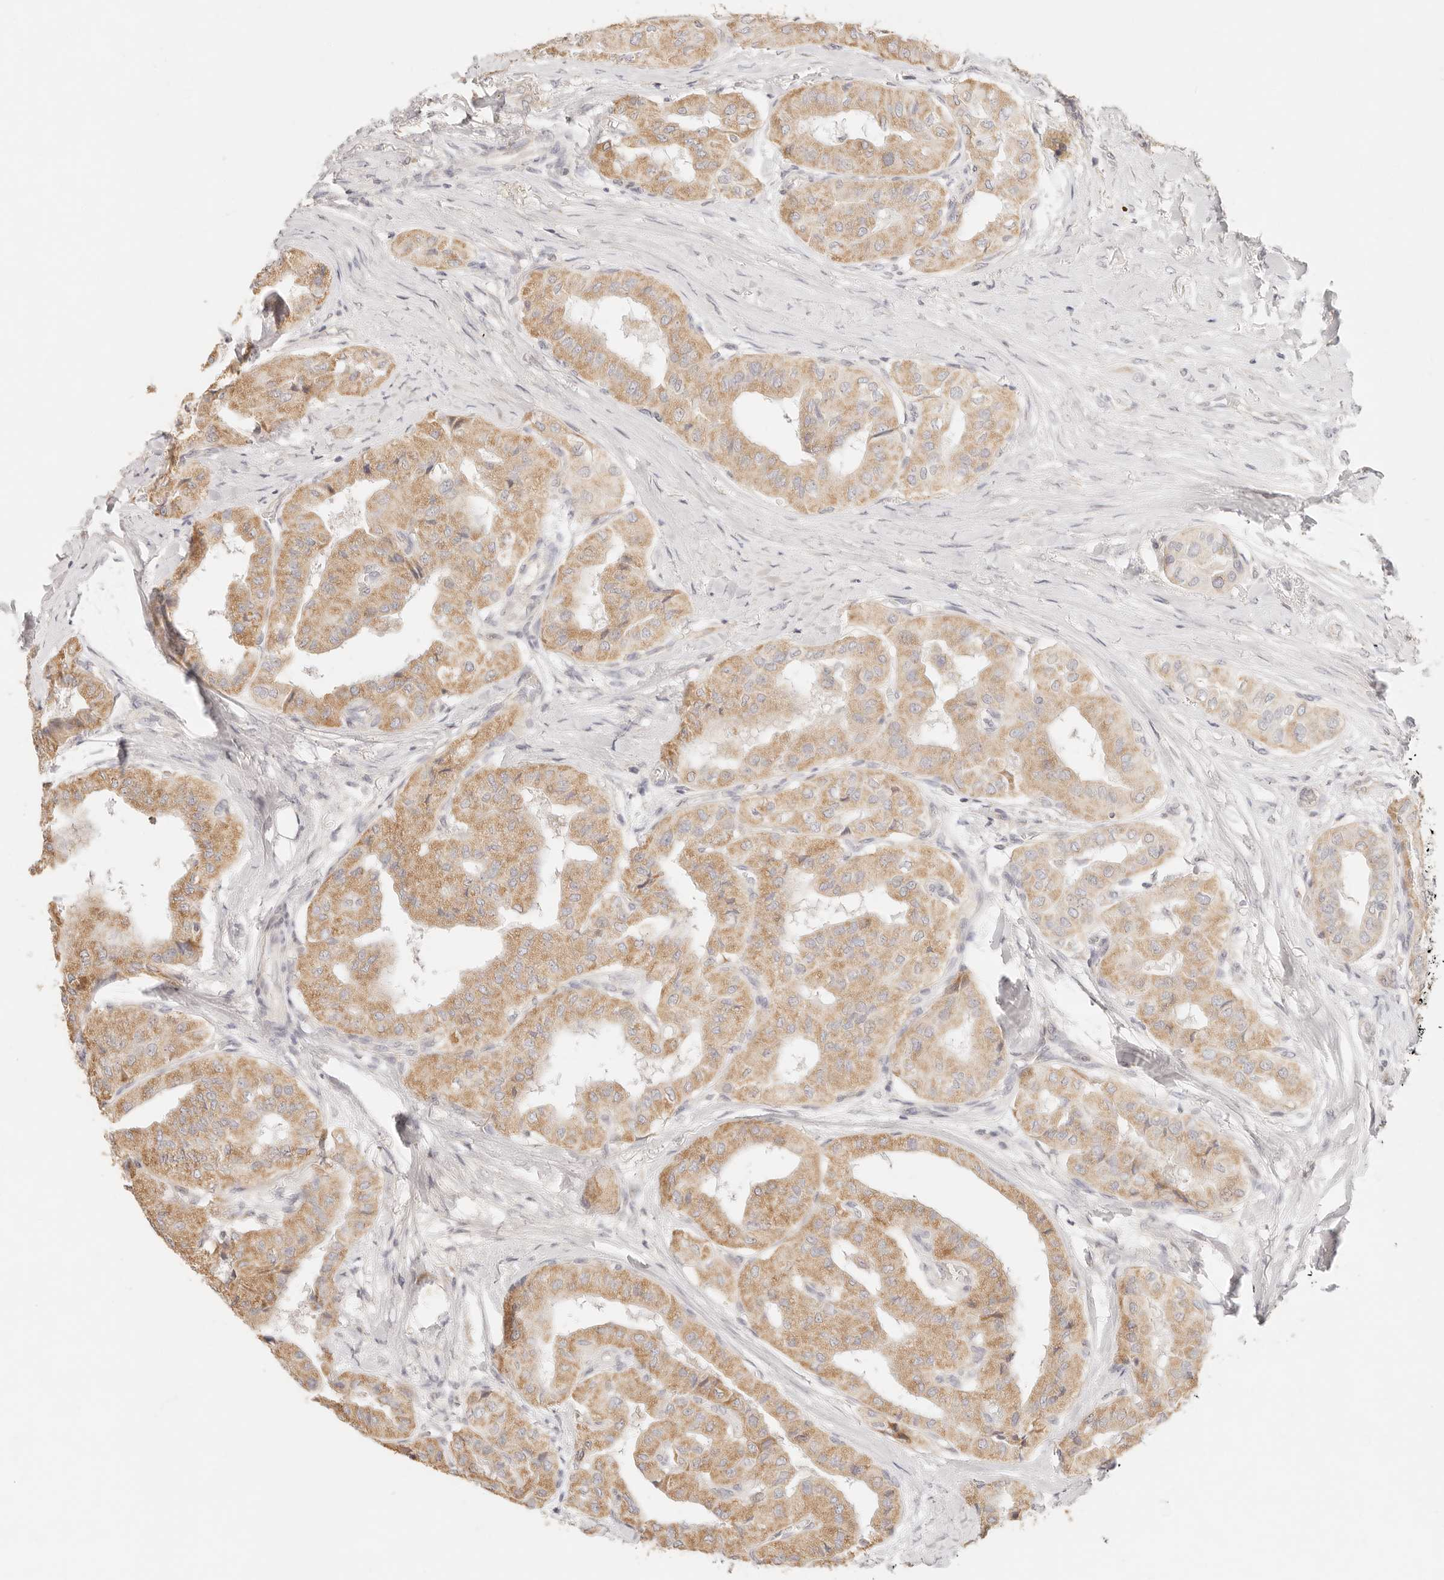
{"staining": {"intensity": "moderate", "quantity": ">75%", "location": "cytoplasmic/membranous"}, "tissue": "thyroid cancer", "cell_type": "Tumor cells", "image_type": "cancer", "snomed": [{"axis": "morphology", "description": "Papillary adenocarcinoma, NOS"}, {"axis": "topography", "description": "Thyroid gland"}], "caption": "Human thyroid cancer stained for a protein (brown) exhibits moderate cytoplasmic/membranous positive positivity in approximately >75% of tumor cells.", "gene": "GPR156", "patient": {"sex": "female", "age": 59}}